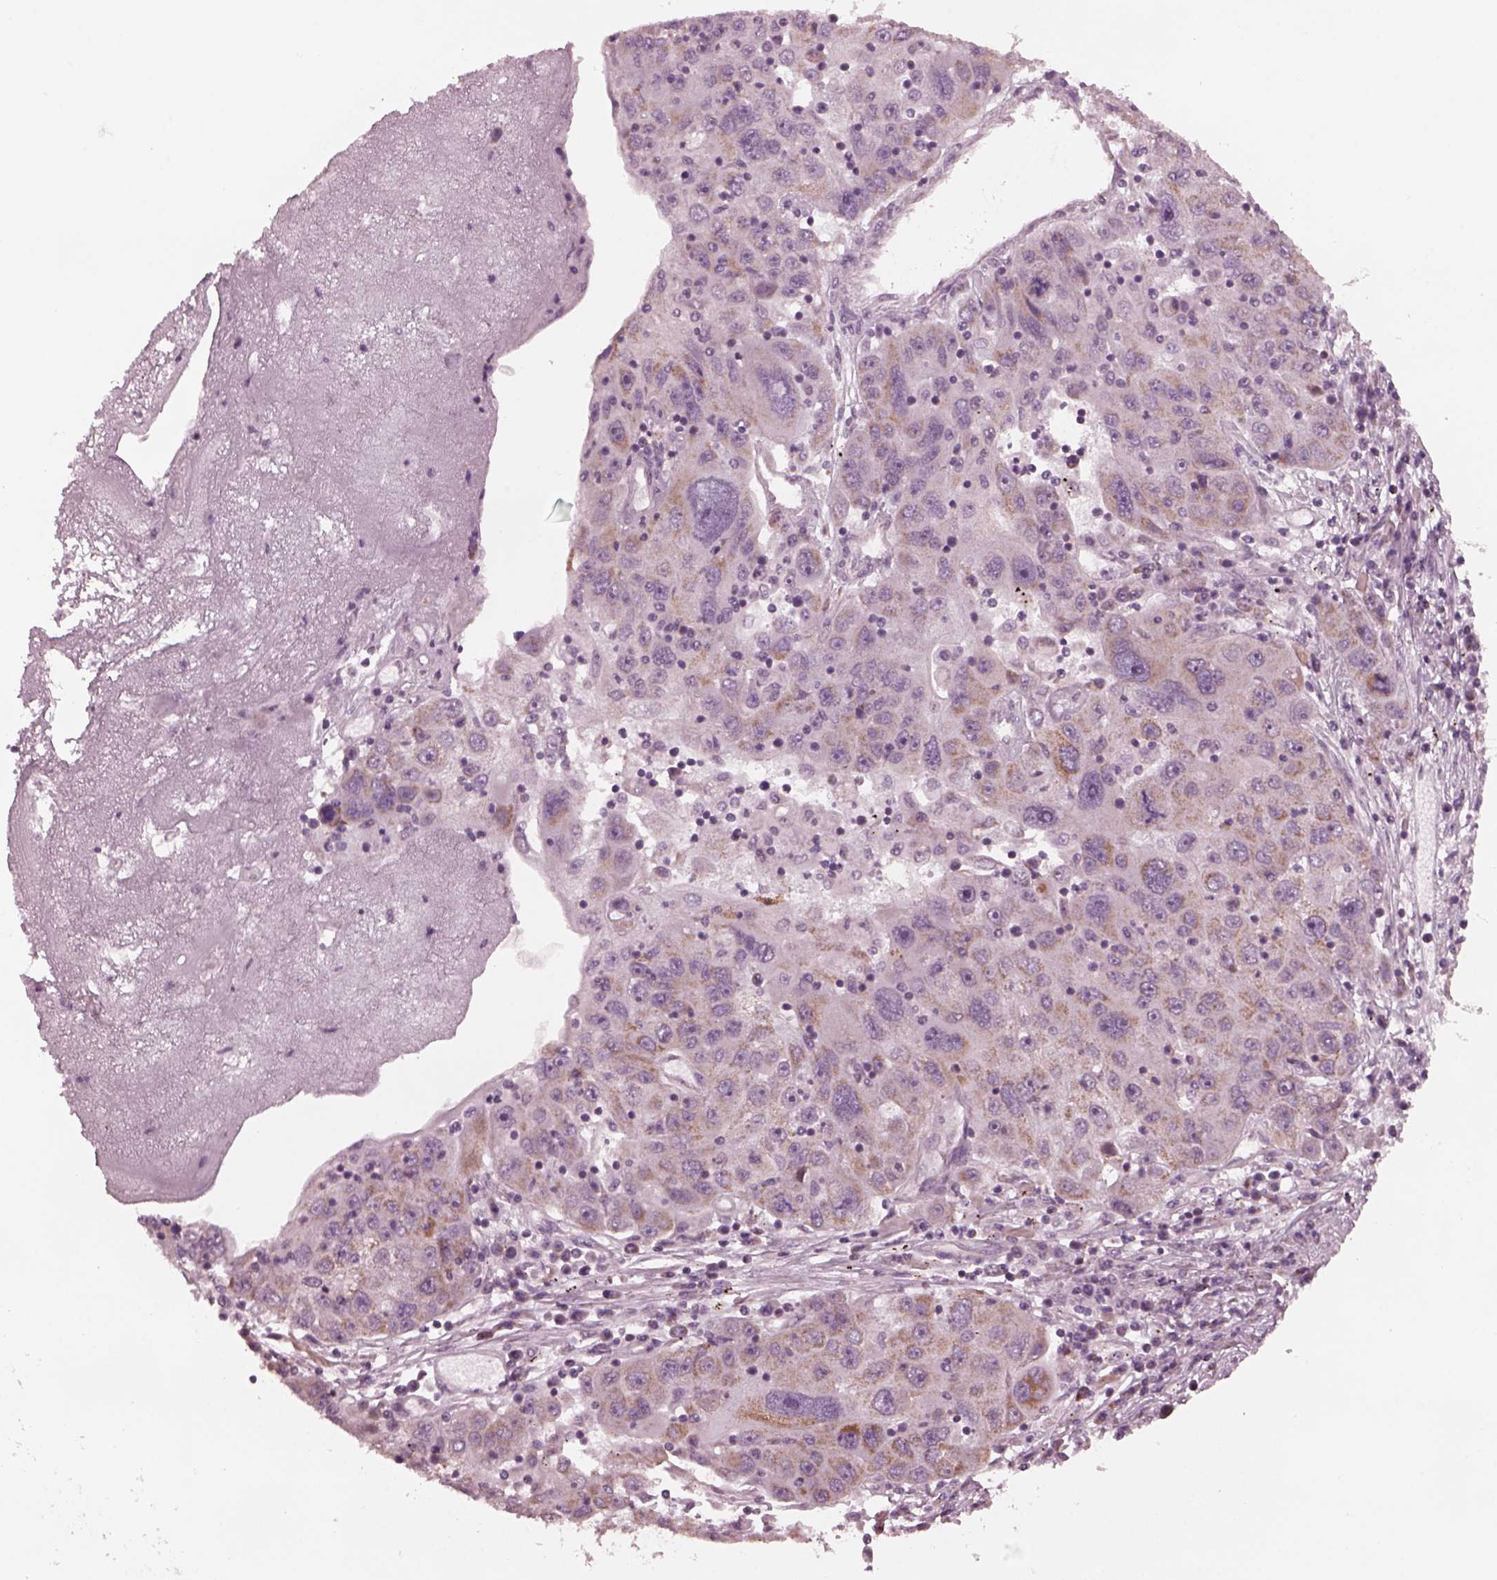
{"staining": {"intensity": "moderate", "quantity": "<25%", "location": "cytoplasmic/membranous"}, "tissue": "stomach cancer", "cell_type": "Tumor cells", "image_type": "cancer", "snomed": [{"axis": "morphology", "description": "Adenocarcinoma, NOS"}, {"axis": "topography", "description": "Stomach"}], "caption": "Immunohistochemistry of human stomach cancer exhibits low levels of moderate cytoplasmic/membranous staining in about <25% of tumor cells.", "gene": "CELSR3", "patient": {"sex": "male", "age": 56}}